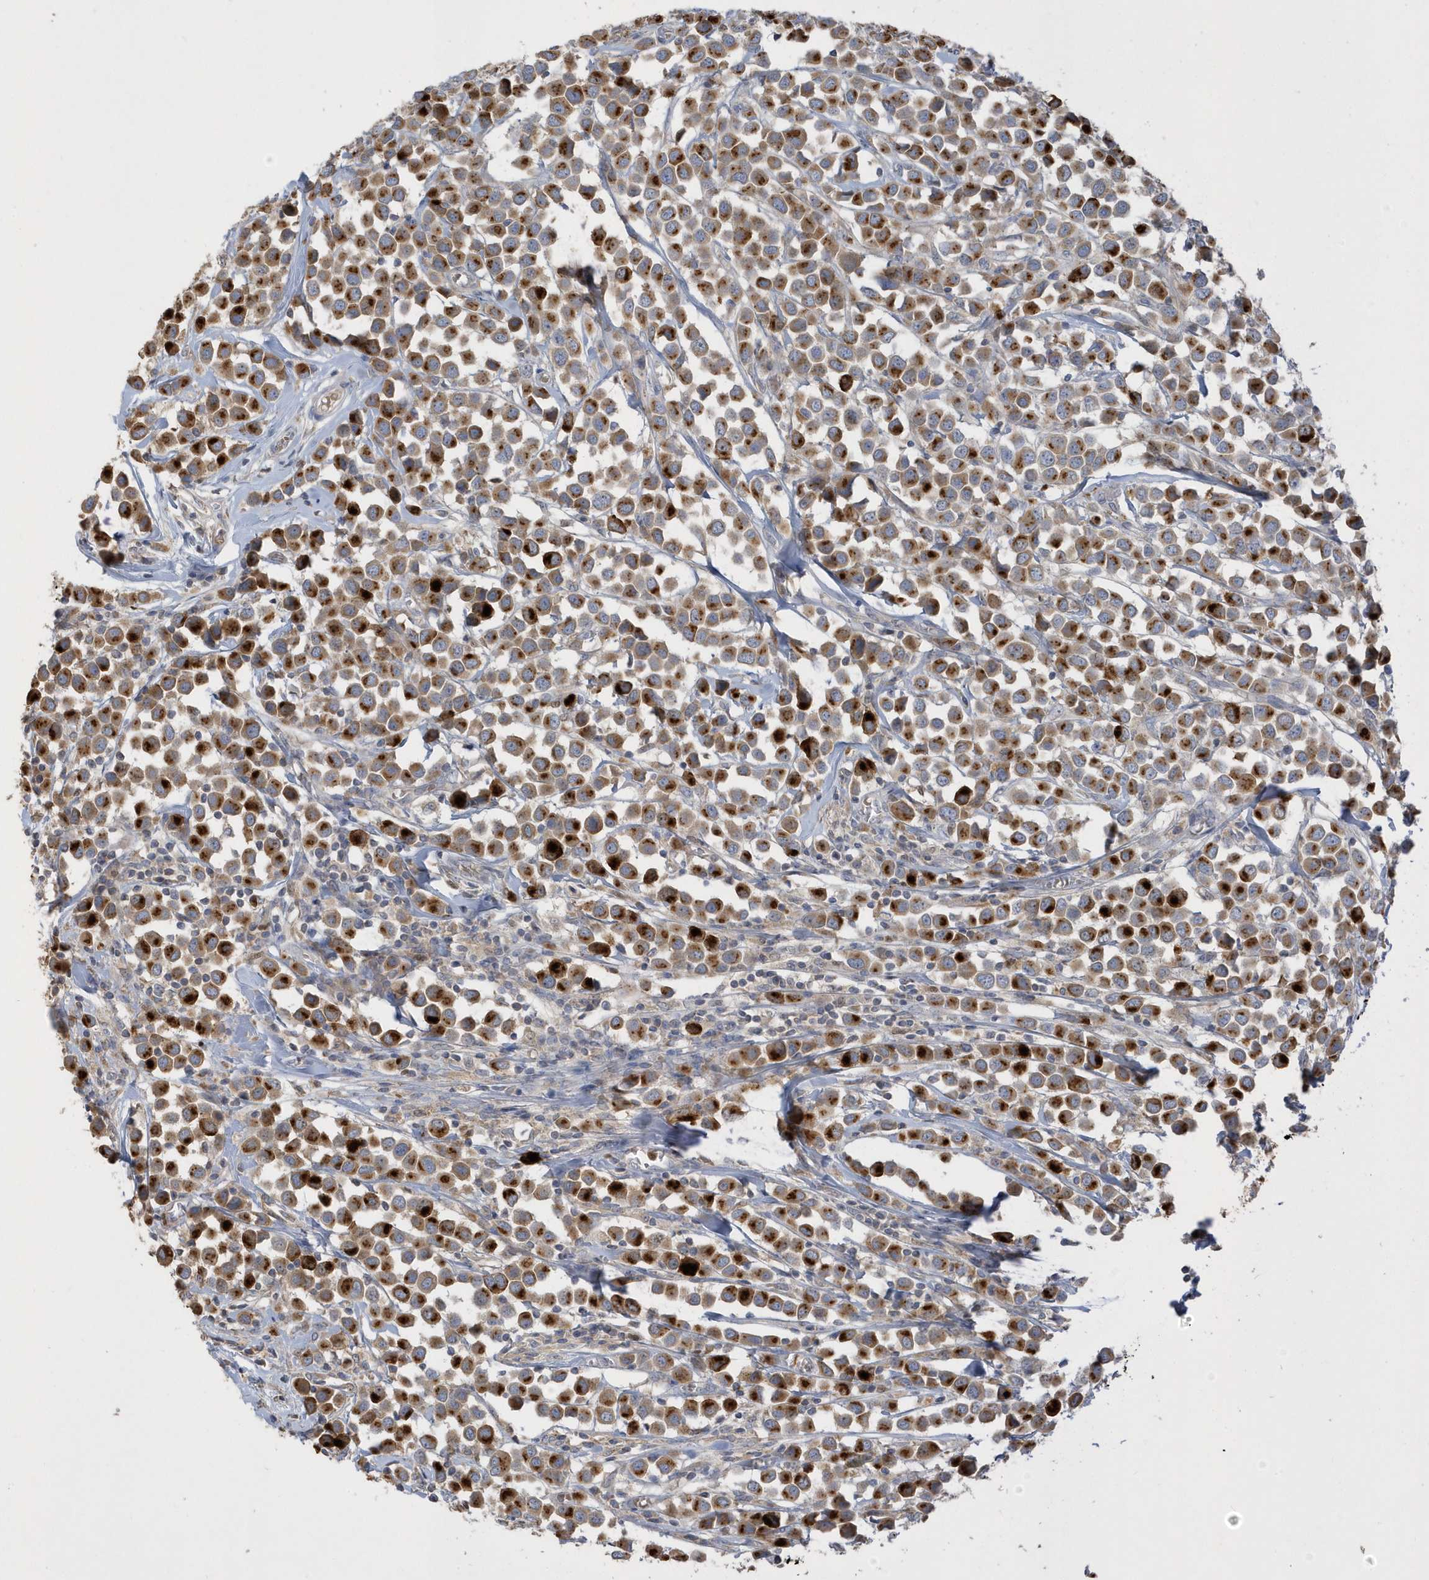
{"staining": {"intensity": "strong", "quantity": ">75%", "location": "cytoplasmic/membranous"}, "tissue": "breast cancer", "cell_type": "Tumor cells", "image_type": "cancer", "snomed": [{"axis": "morphology", "description": "Duct carcinoma"}, {"axis": "topography", "description": "Breast"}], "caption": "Breast infiltrating ductal carcinoma stained with a brown dye displays strong cytoplasmic/membranous positive expression in about >75% of tumor cells.", "gene": "DPP9", "patient": {"sex": "female", "age": 61}}